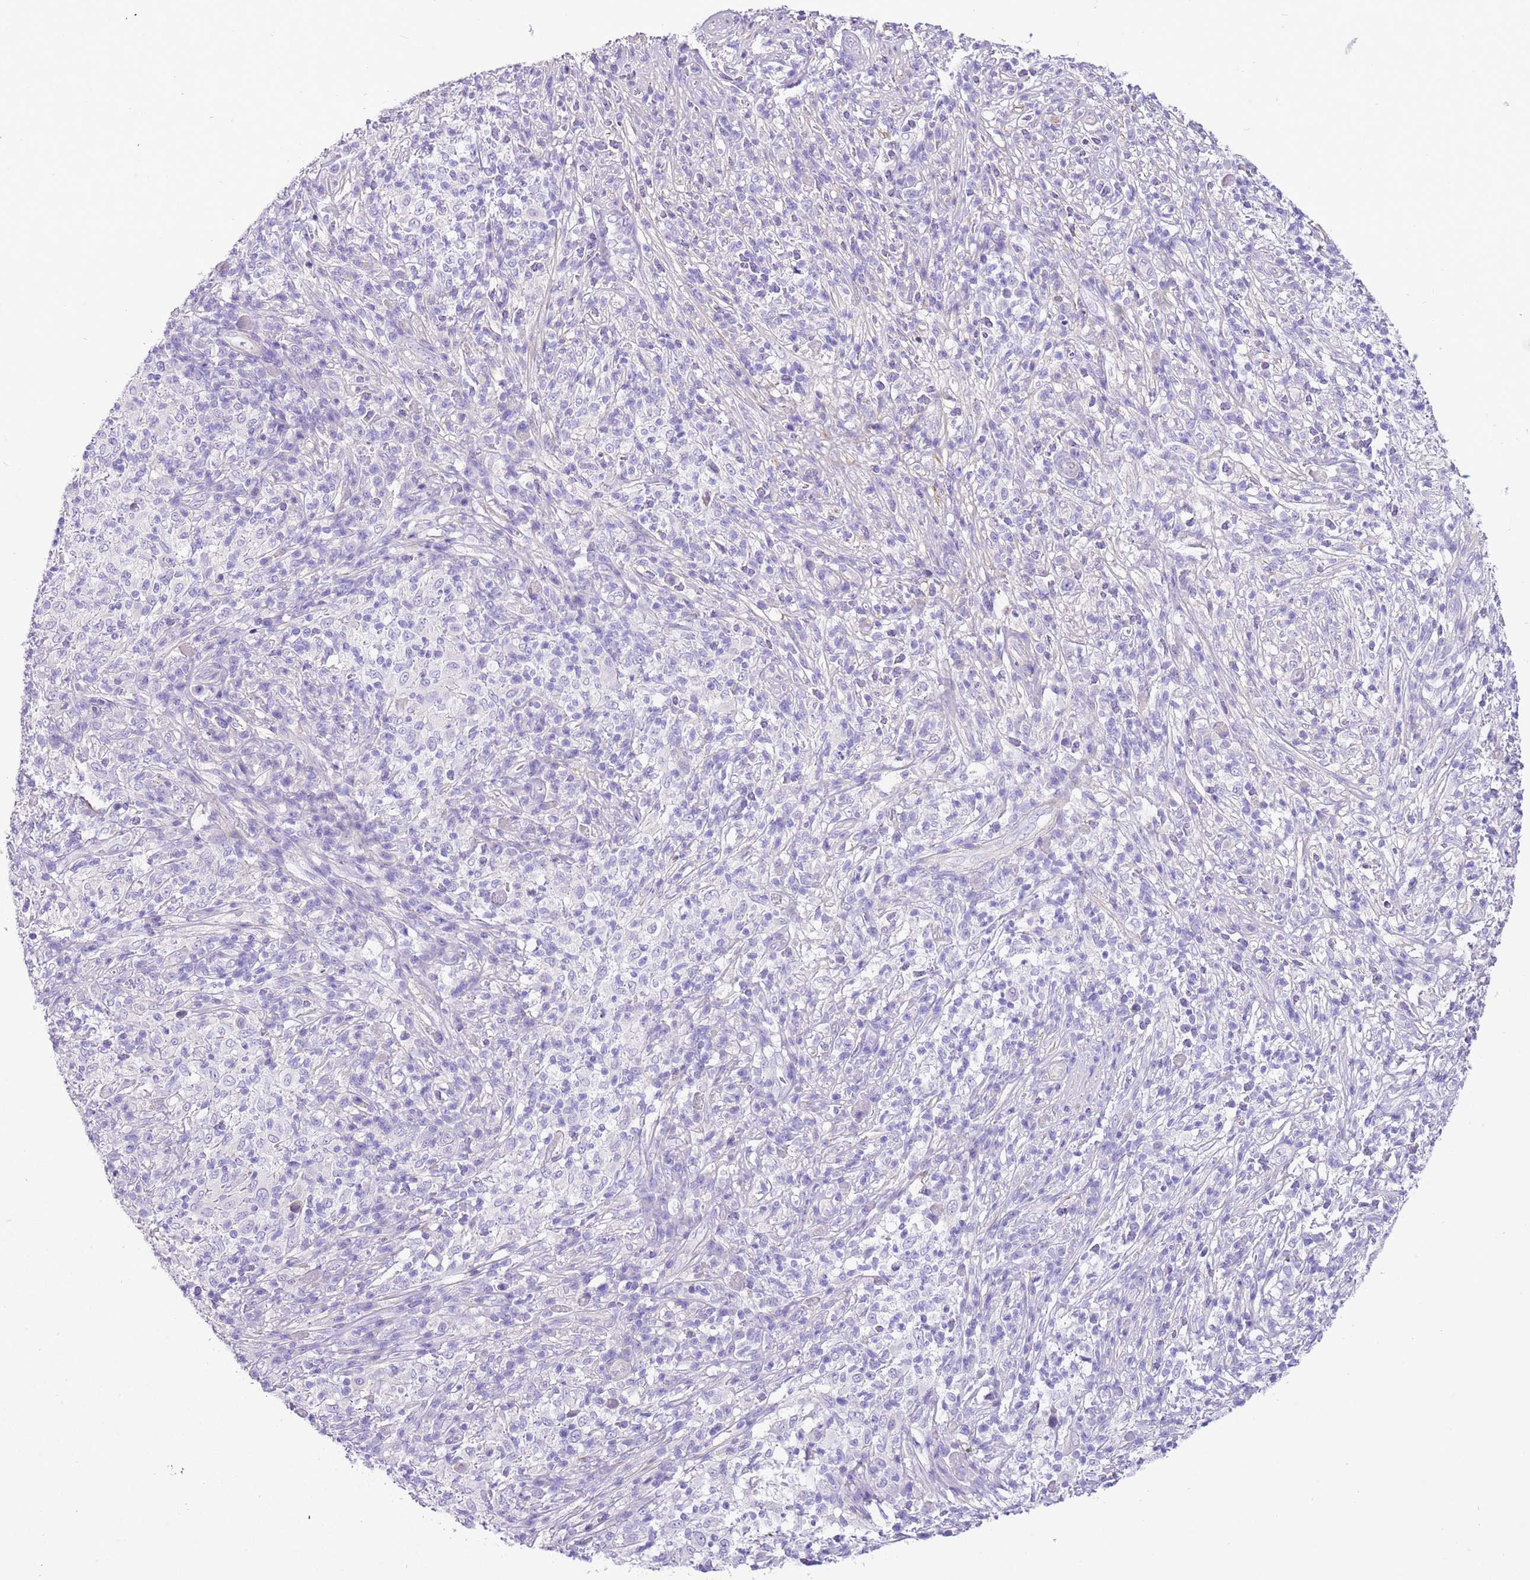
{"staining": {"intensity": "negative", "quantity": "none", "location": "none"}, "tissue": "melanoma", "cell_type": "Tumor cells", "image_type": "cancer", "snomed": [{"axis": "morphology", "description": "Malignant melanoma, NOS"}, {"axis": "topography", "description": "Skin"}], "caption": "Tumor cells show no significant protein positivity in malignant melanoma.", "gene": "KBTBD3", "patient": {"sex": "male", "age": 66}}